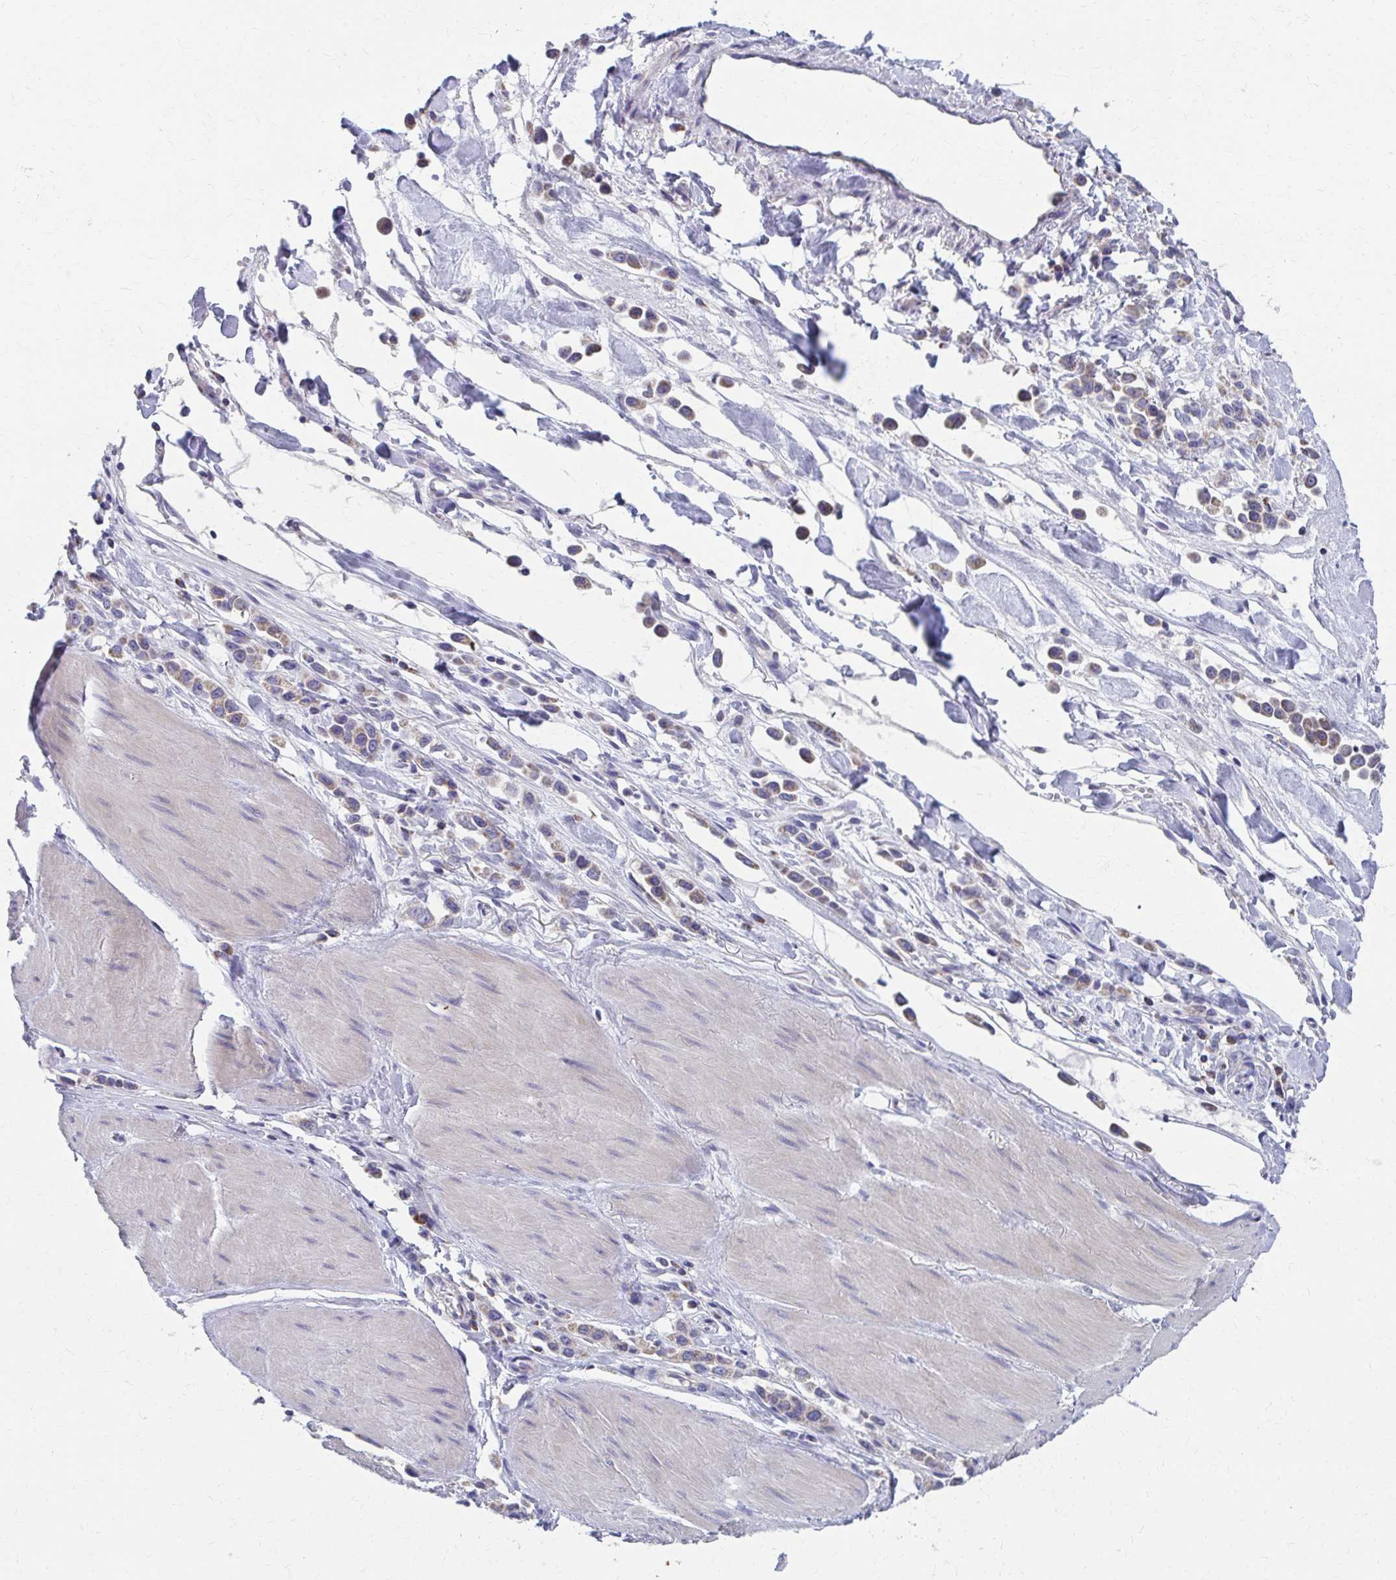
{"staining": {"intensity": "weak", "quantity": ">75%", "location": "cytoplasmic/membranous"}, "tissue": "stomach cancer", "cell_type": "Tumor cells", "image_type": "cancer", "snomed": [{"axis": "morphology", "description": "Adenocarcinoma, NOS"}, {"axis": "topography", "description": "Stomach"}], "caption": "A photomicrograph of stomach cancer (adenocarcinoma) stained for a protein exhibits weak cytoplasmic/membranous brown staining in tumor cells.", "gene": "RCC1L", "patient": {"sex": "male", "age": 47}}